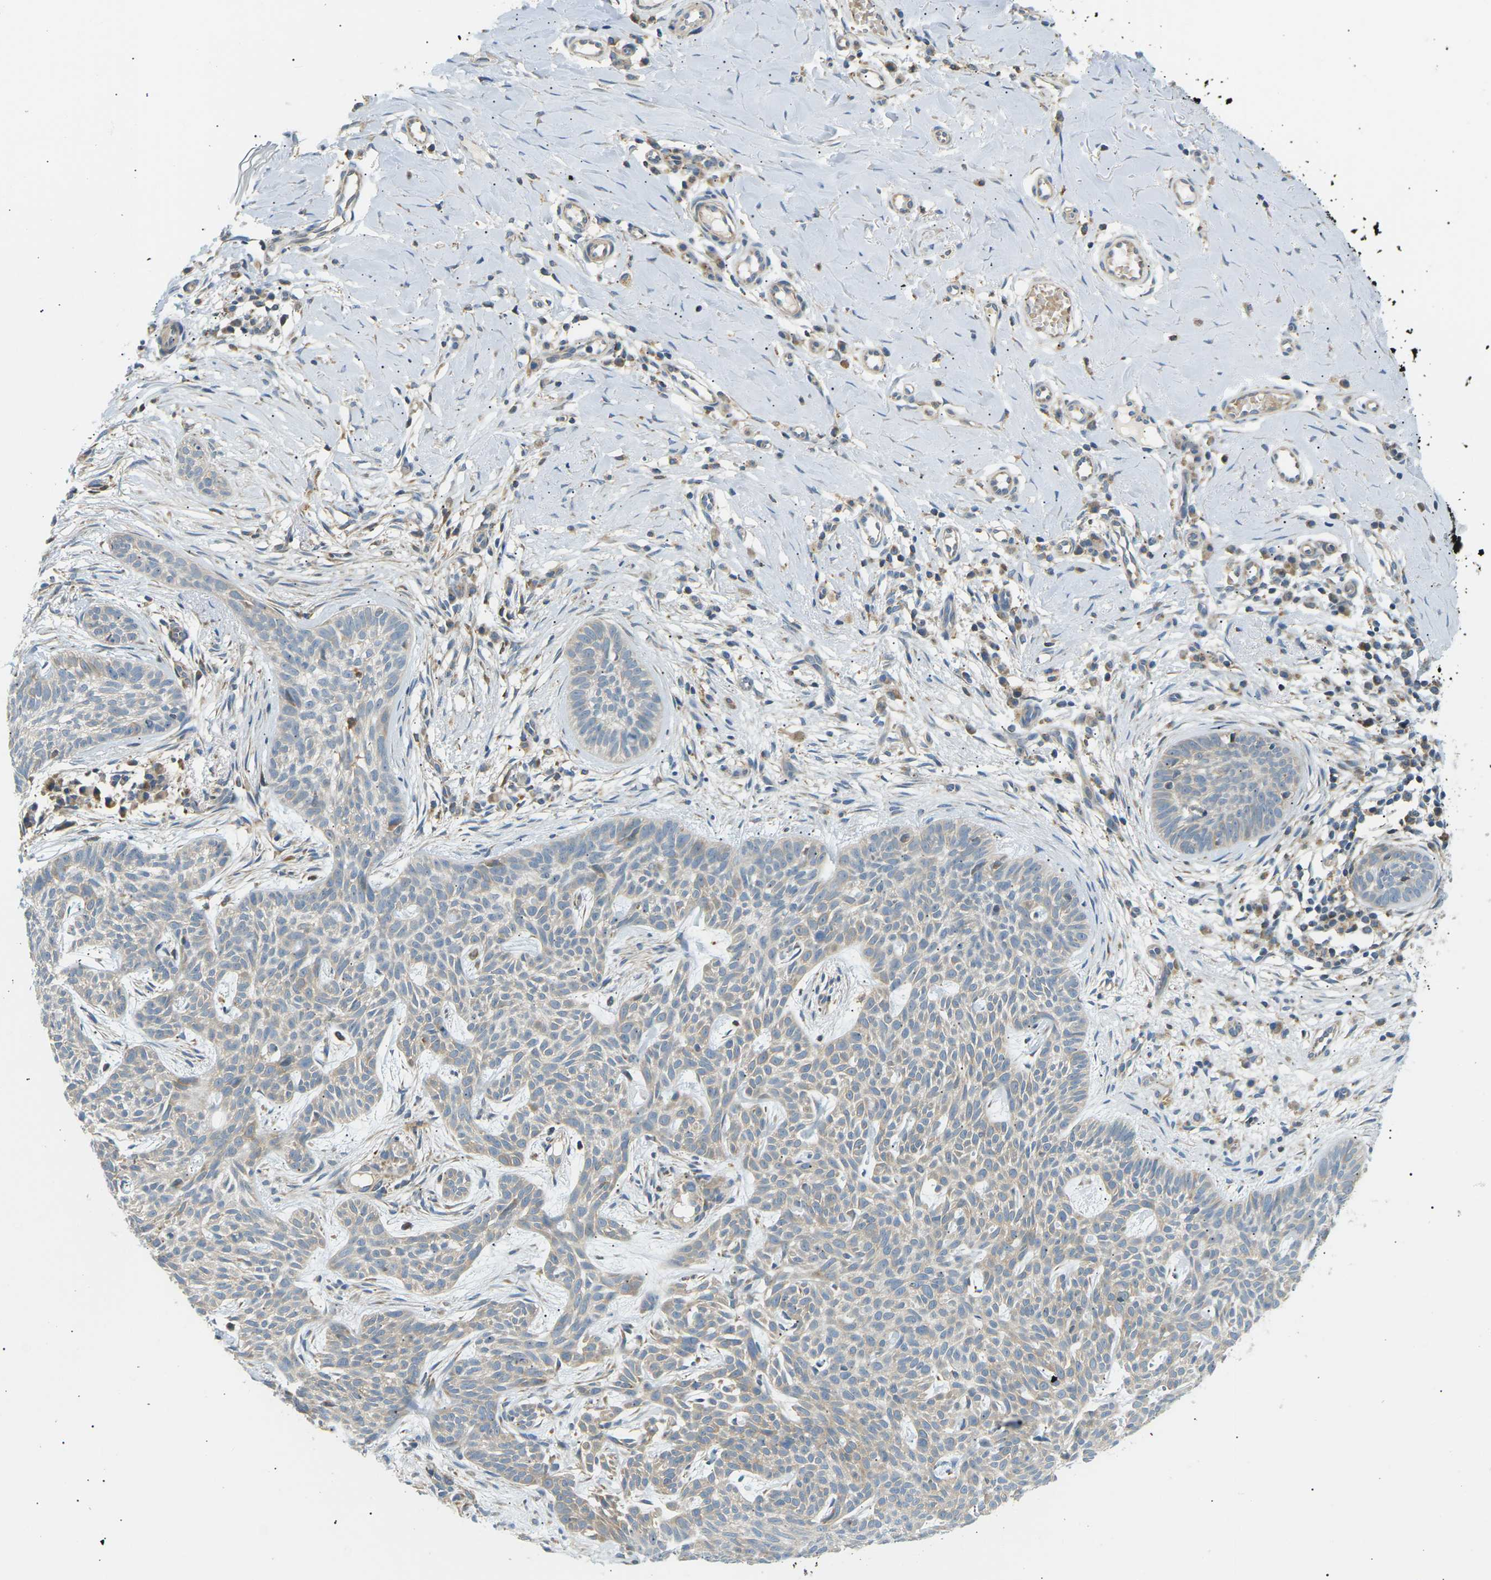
{"staining": {"intensity": "negative", "quantity": "none", "location": "none"}, "tissue": "skin cancer", "cell_type": "Tumor cells", "image_type": "cancer", "snomed": [{"axis": "morphology", "description": "Basal cell carcinoma"}, {"axis": "topography", "description": "Skin"}], "caption": "Immunohistochemistry (IHC) histopathology image of neoplastic tissue: human skin basal cell carcinoma stained with DAB (3,3'-diaminobenzidine) displays no significant protein positivity in tumor cells. (Immunohistochemistry (IHC), brightfield microscopy, high magnification).", "gene": "TBC1D8", "patient": {"sex": "female", "age": 59}}